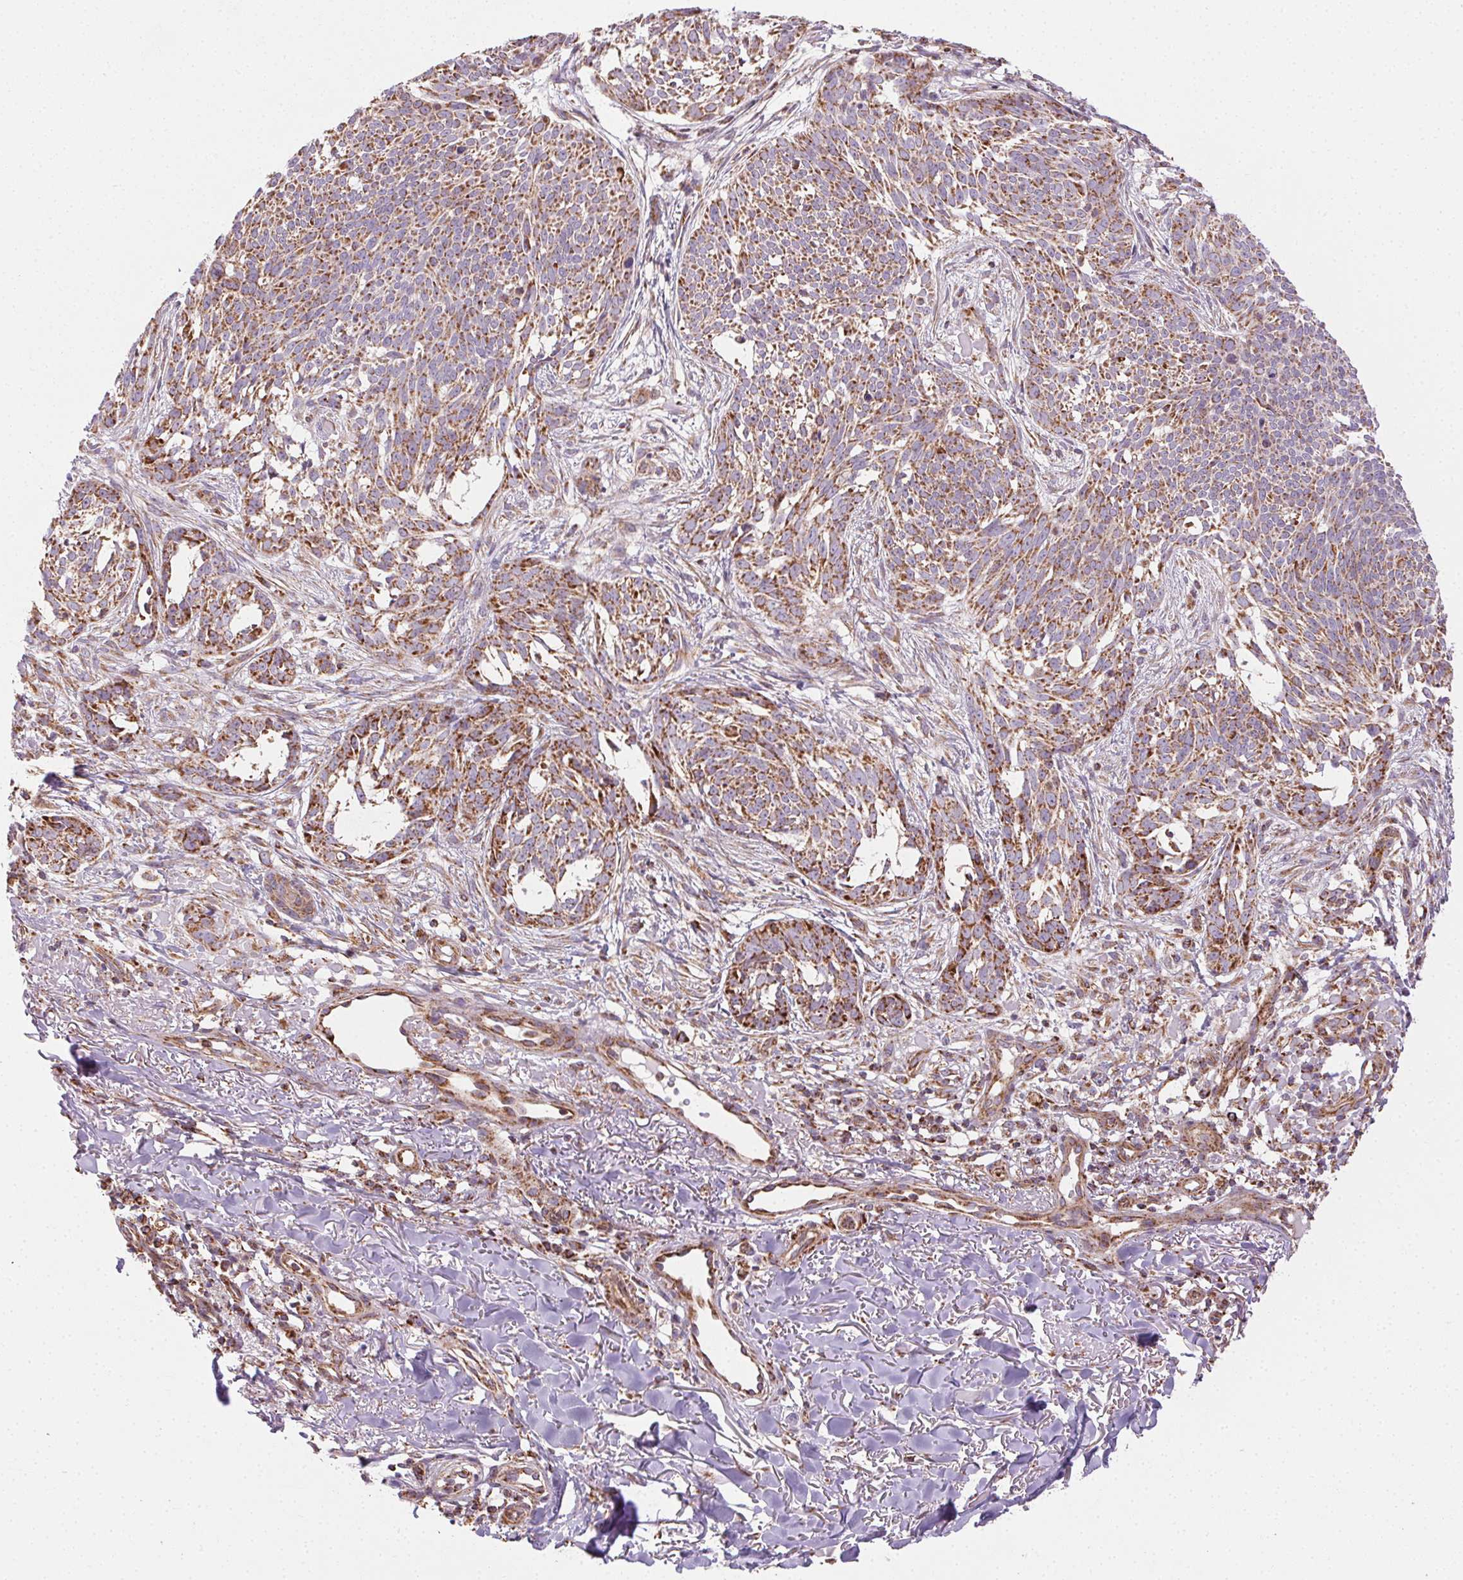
{"staining": {"intensity": "moderate", "quantity": ">75%", "location": "cytoplasmic/membranous"}, "tissue": "skin cancer", "cell_type": "Tumor cells", "image_type": "cancer", "snomed": [{"axis": "morphology", "description": "Basal cell carcinoma"}, {"axis": "topography", "description": "Skin"}], "caption": "High-magnification brightfield microscopy of skin cancer stained with DAB (3,3'-diaminobenzidine) (brown) and counterstained with hematoxylin (blue). tumor cells exhibit moderate cytoplasmic/membranous expression is identified in about>75% of cells.", "gene": "CLPB", "patient": {"sex": "male", "age": 88}}